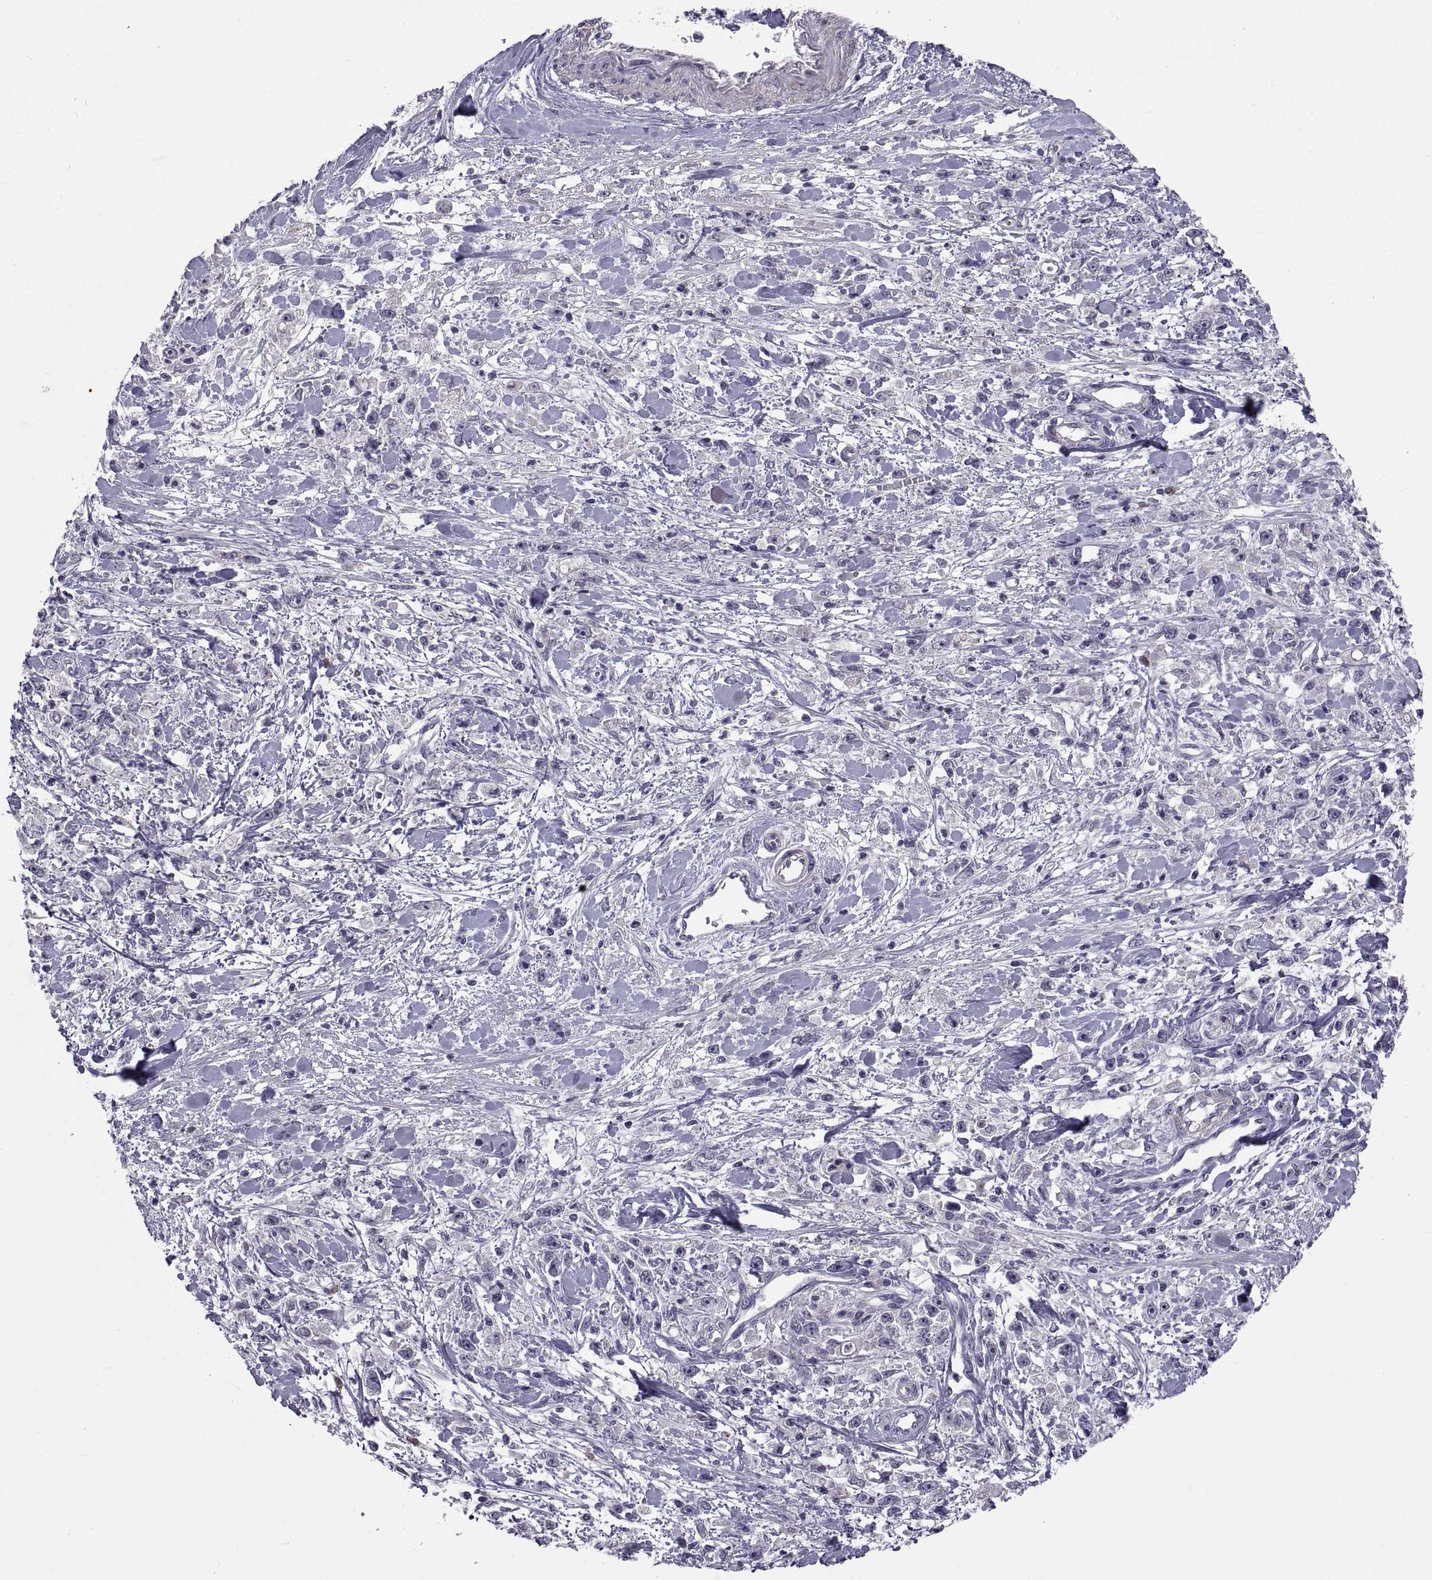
{"staining": {"intensity": "negative", "quantity": "none", "location": "none"}, "tissue": "stomach cancer", "cell_type": "Tumor cells", "image_type": "cancer", "snomed": [{"axis": "morphology", "description": "Adenocarcinoma, NOS"}, {"axis": "topography", "description": "Stomach"}], "caption": "A high-resolution photomicrograph shows immunohistochemistry staining of stomach cancer (adenocarcinoma), which displays no significant expression in tumor cells.", "gene": "NPTX2", "patient": {"sex": "female", "age": 59}}